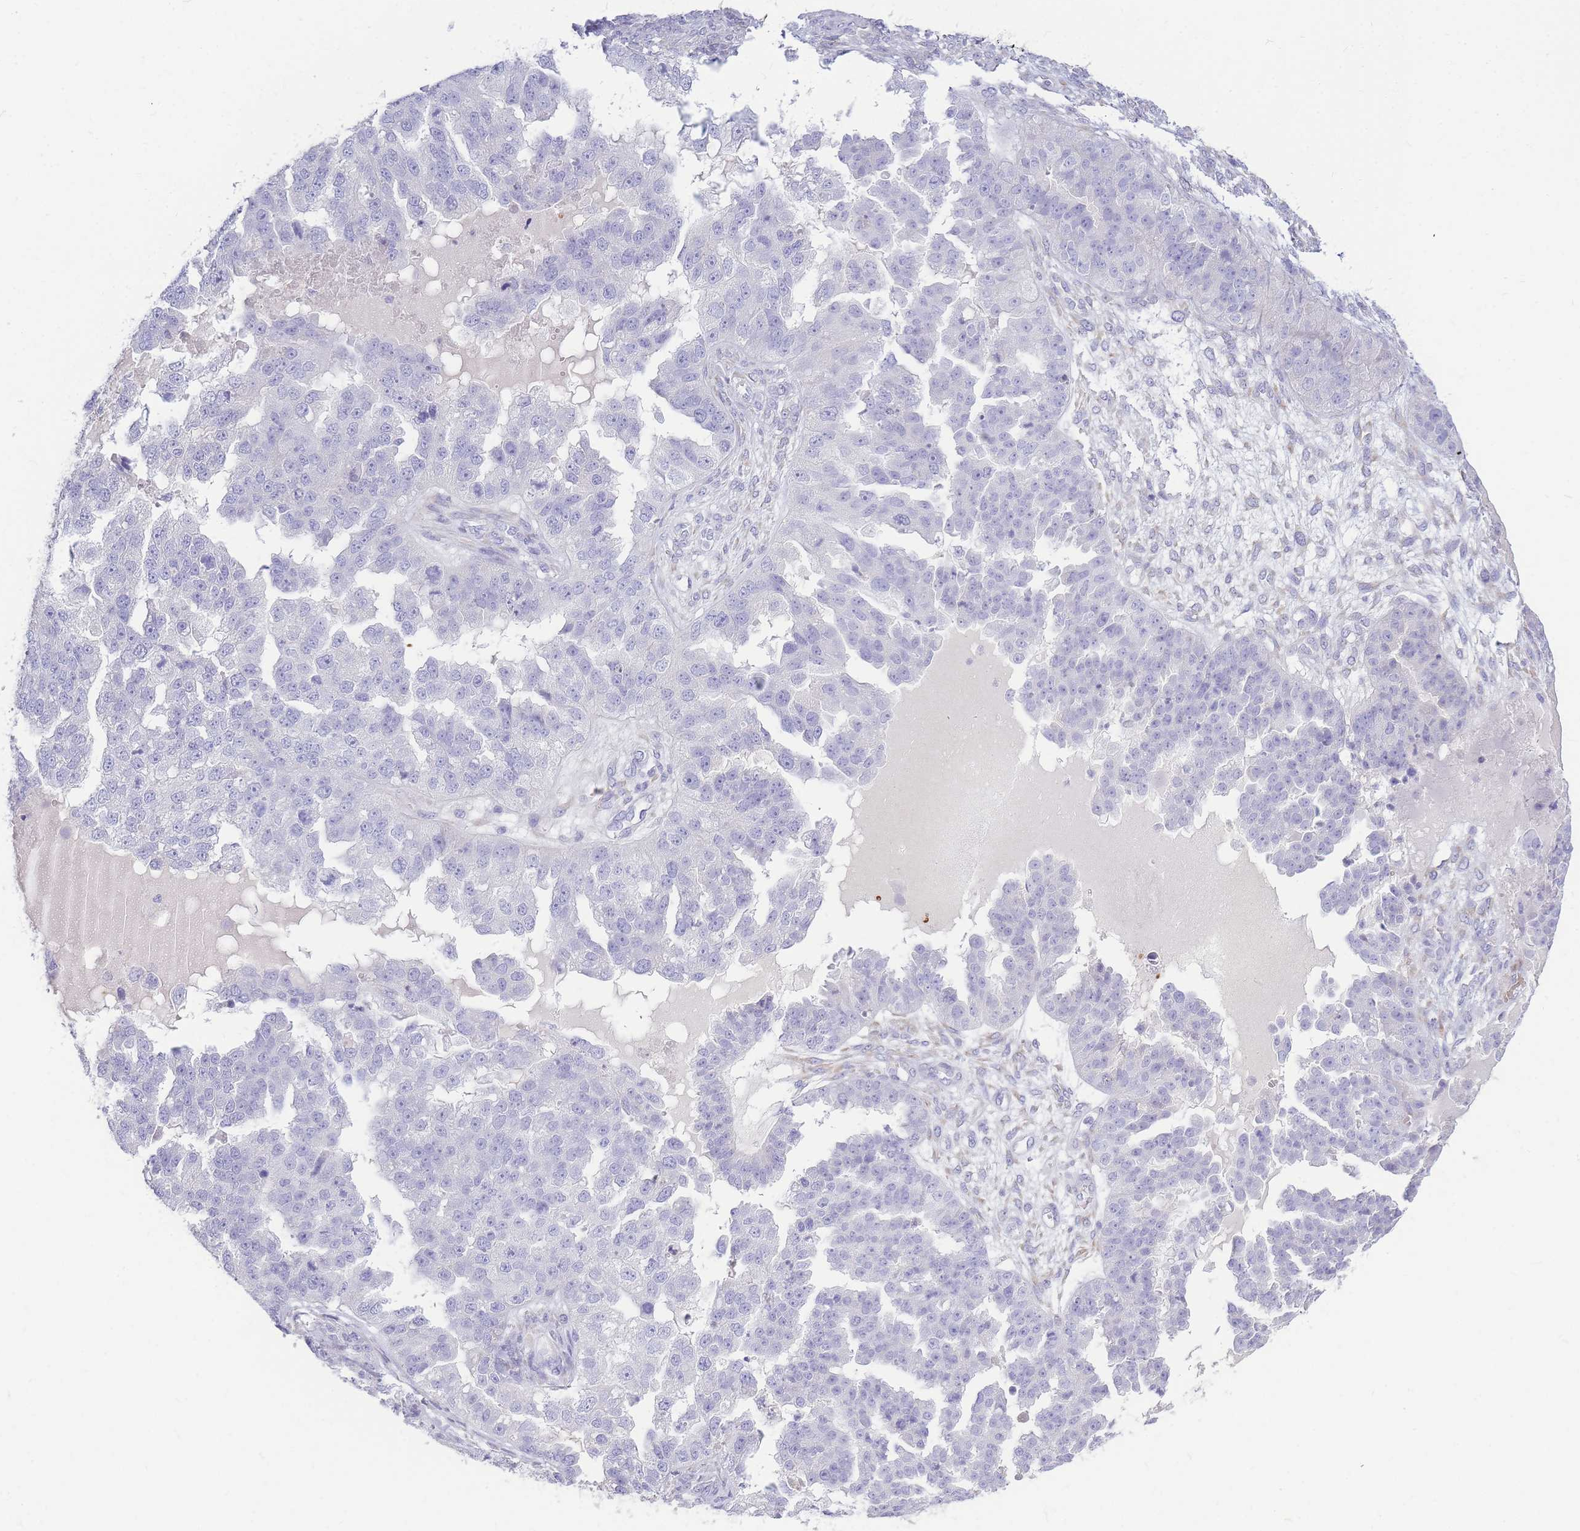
{"staining": {"intensity": "negative", "quantity": "none", "location": "none"}, "tissue": "ovarian cancer", "cell_type": "Tumor cells", "image_type": "cancer", "snomed": [{"axis": "morphology", "description": "Cystadenocarcinoma, serous, NOS"}, {"axis": "topography", "description": "Ovary"}], "caption": "This image is of ovarian serous cystadenocarcinoma stained with IHC to label a protein in brown with the nuclei are counter-stained blue. There is no positivity in tumor cells. (Immunohistochemistry, brightfield microscopy, high magnification).", "gene": "TPSD1", "patient": {"sex": "female", "age": 58}}